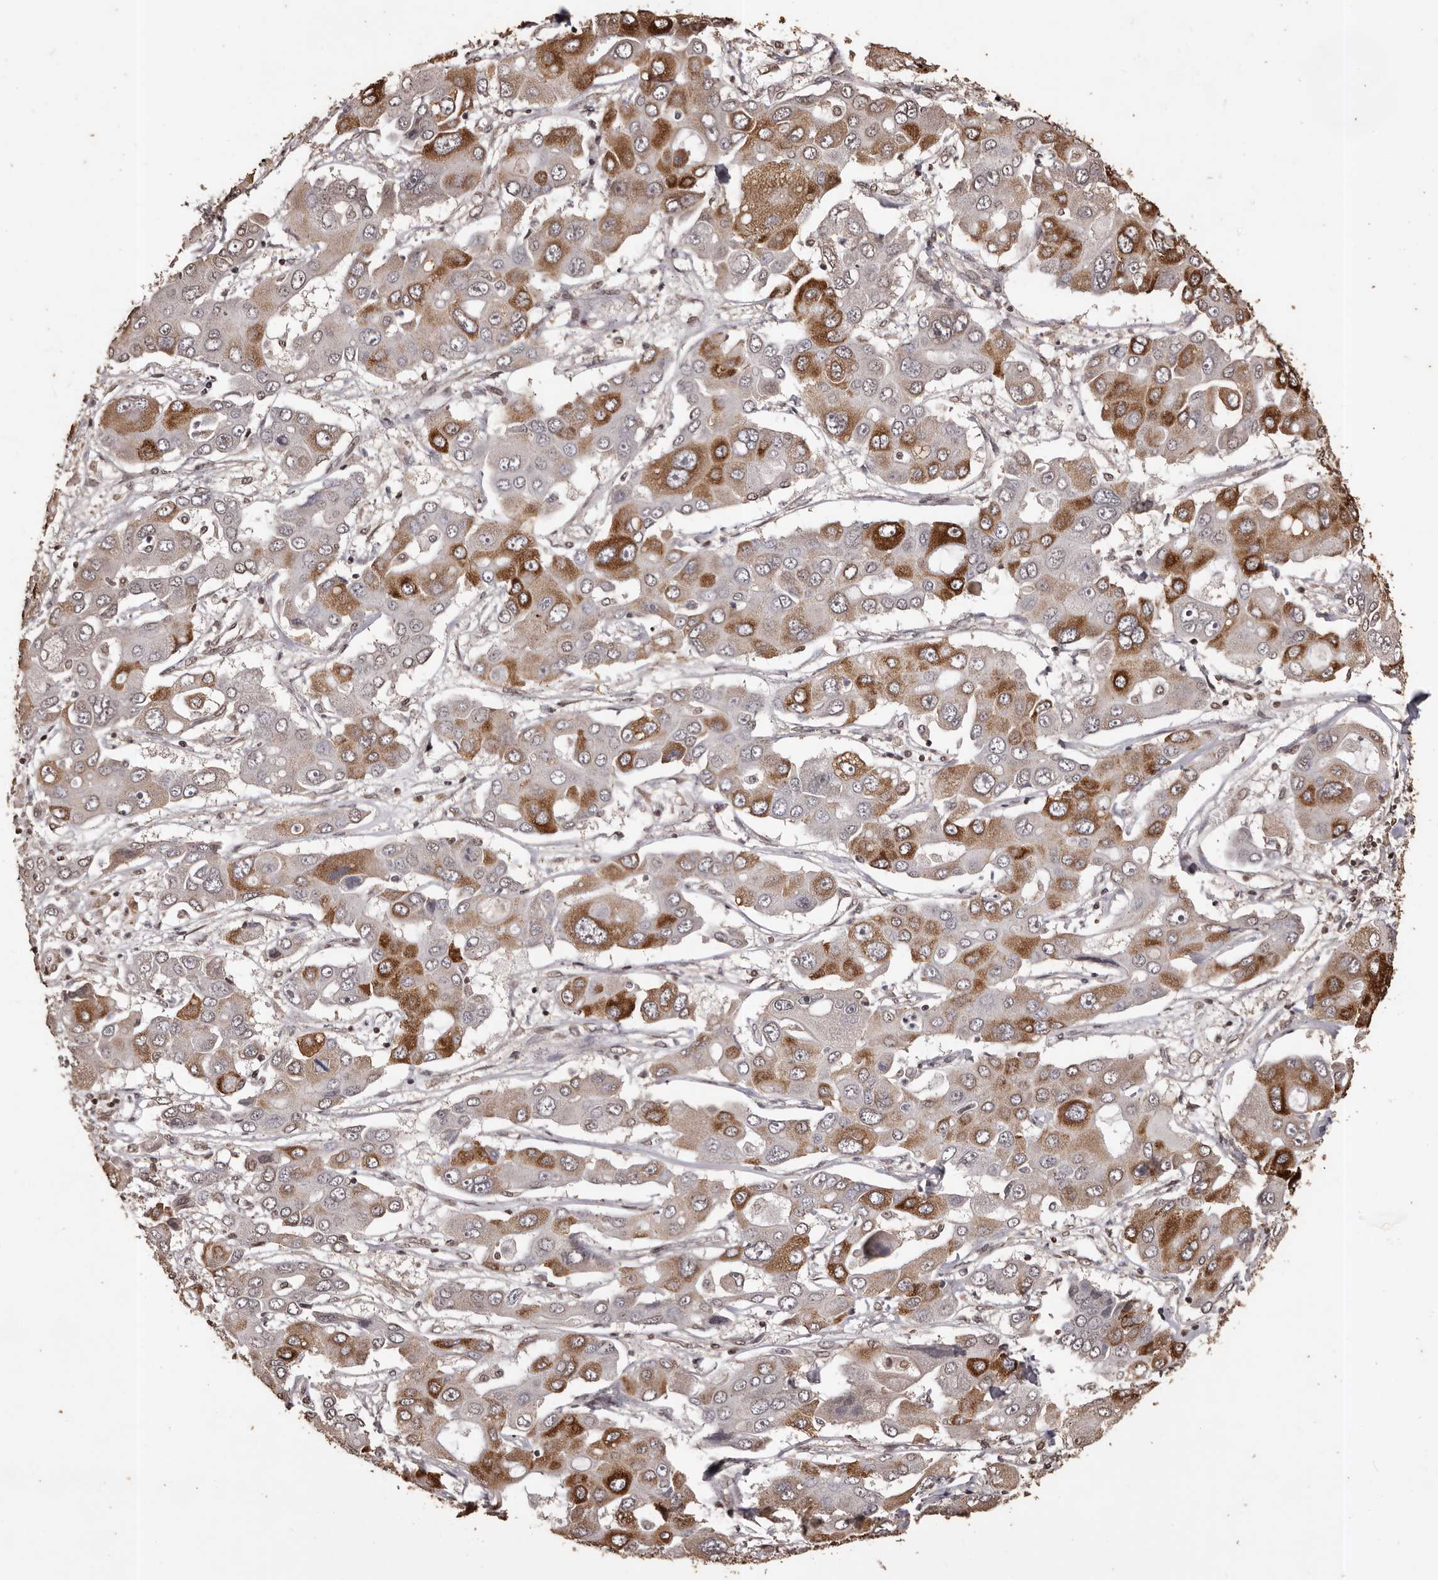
{"staining": {"intensity": "strong", "quantity": "25%-75%", "location": "cytoplasmic/membranous"}, "tissue": "liver cancer", "cell_type": "Tumor cells", "image_type": "cancer", "snomed": [{"axis": "morphology", "description": "Cholangiocarcinoma"}, {"axis": "topography", "description": "Liver"}], "caption": "Immunohistochemistry (IHC) staining of cholangiocarcinoma (liver), which demonstrates high levels of strong cytoplasmic/membranous positivity in about 25%-75% of tumor cells indicating strong cytoplasmic/membranous protein staining. The staining was performed using DAB (brown) for protein detection and nuclei were counterstained in hematoxylin (blue).", "gene": "NAV1", "patient": {"sex": "male", "age": 67}}